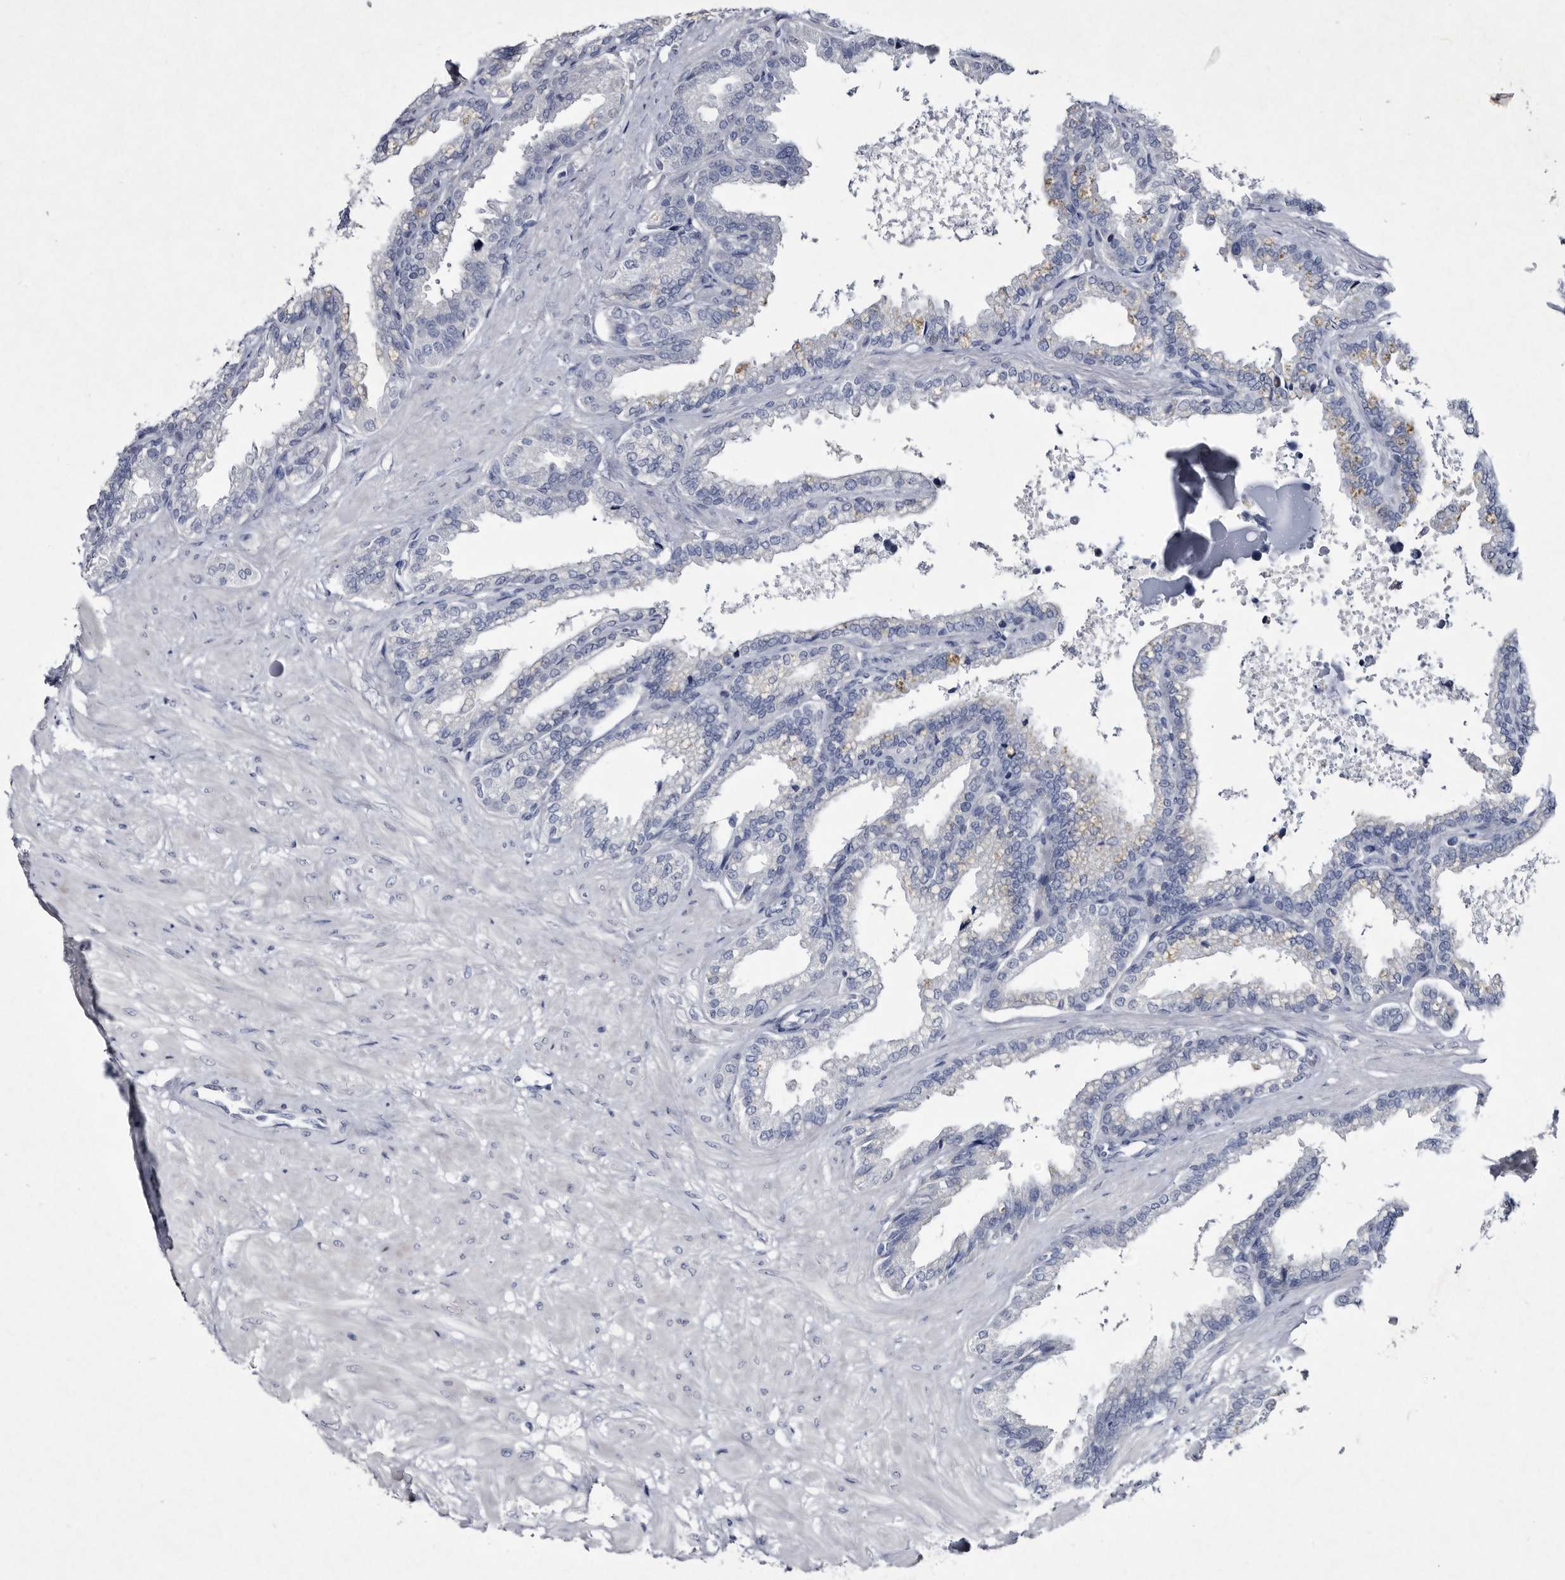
{"staining": {"intensity": "weak", "quantity": "<25%", "location": "cytoplasmic/membranous"}, "tissue": "seminal vesicle", "cell_type": "Glandular cells", "image_type": "normal", "snomed": [{"axis": "morphology", "description": "Normal tissue, NOS"}, {"axis": "topography", "description": "Seminal veicle"}], "caption": "Immunohistochemistry (IHC) image of unremarkable seminal vesicle: seminal vesicle stained with DAB (3,3'-diaminobenzidine) shows no significant protein expression in glandular cells.", "gene": "SERPINB8", "patient": {"sex": "male", "age": 46}}